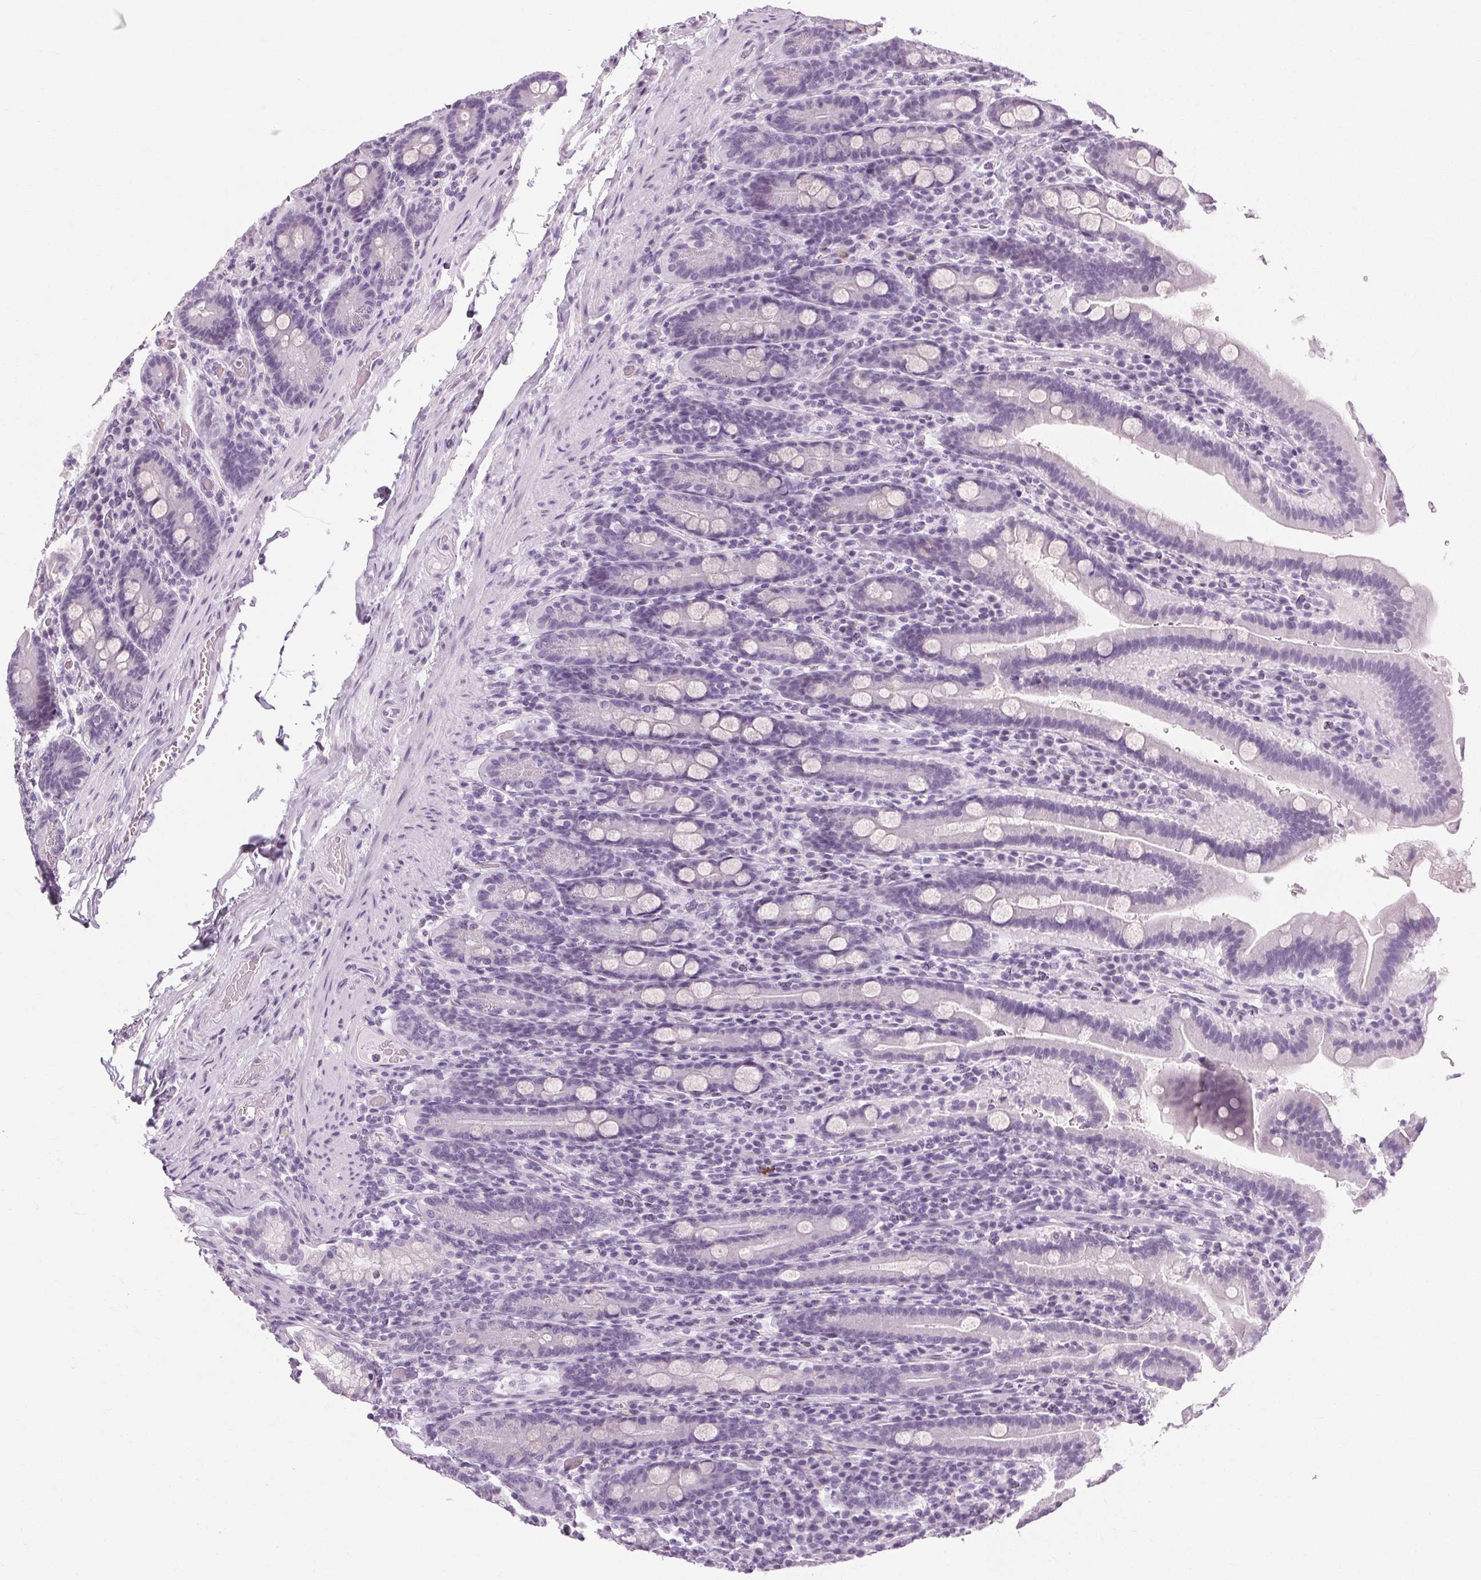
{"staining": {"intensity": "negative", "quantity": "none", "location": "none"}, "tissue": "small intestine", "cell_type": "Glandular cells", "image_type": "normal", "snomed": [{"axis": "morphology", "description": "Normal tissue, NOS"}, {"axis": "topography", "description": "Small intestine"}], "caption": "Photomicrograph shows no significant protein staining in glandular cells of normal small intestine.", "gene": "POMC", "patient": {"sex": "male", "age": 26}}